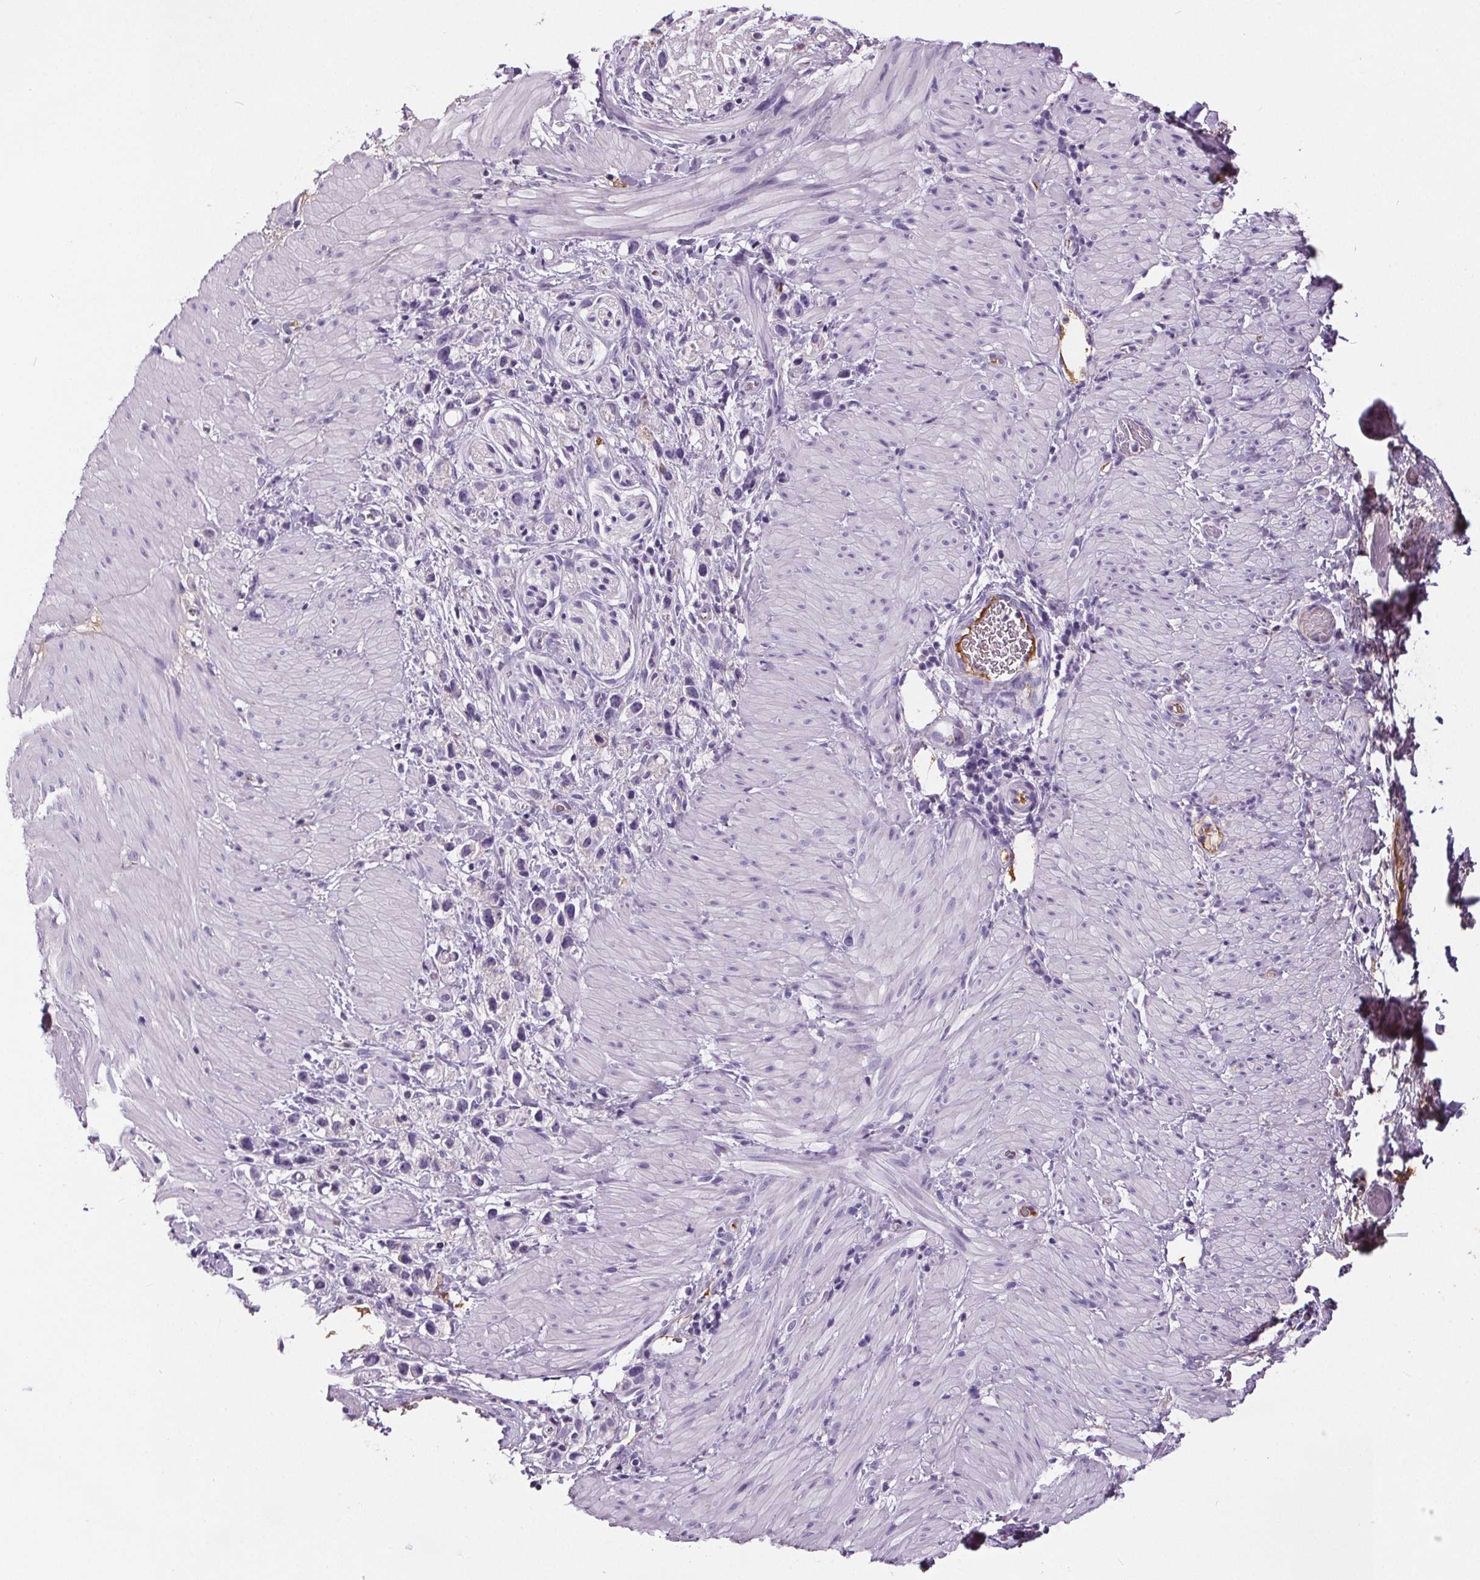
{"staining": {"intensity": "negative", "quantity": "none", "location": "none"}, "tissue": "stomach cancer", "cell_type": "Tumor cells", "image_type": "cancer", "snomed": [{"axis": "morphology", "description": "Adenocarcinoma, NOS"}, {"axis": "topography", "description": "Stomach"}], "caption": "There is no significant staining in tumor cells of stomach cancer.", "gene": "CD5L", "patient": {"sex": "female", "age": 59}}